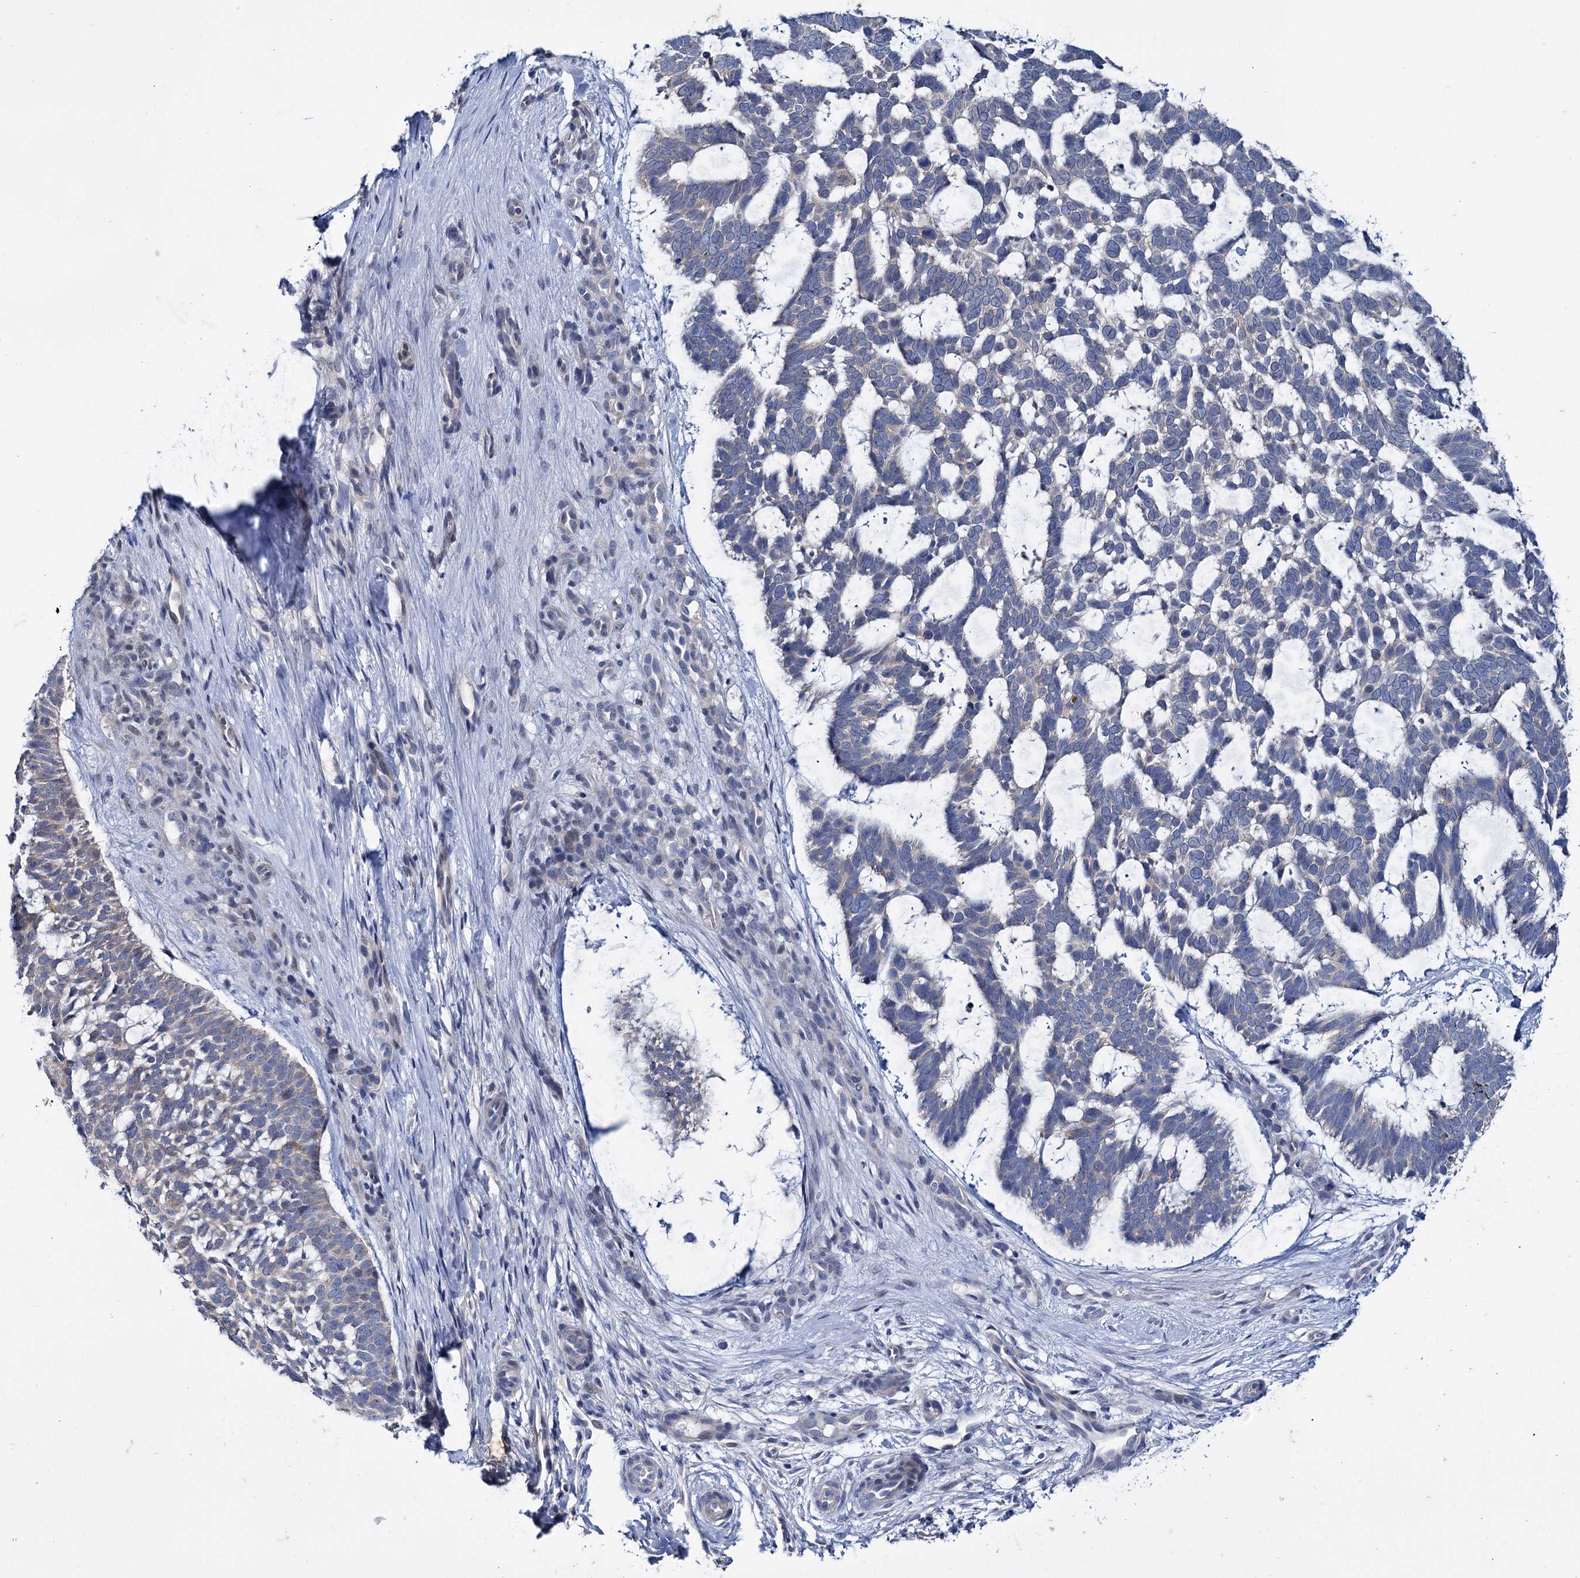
{"staining": {"intensity": "negative", "quantity": "none", "location": "none"}, "tissue": "skin cancer", "cell_type": "Tumor cells", "image_type": "cancer", "snomed": [{"axis": "morphology", "description": "Basal cell carcinoma"}, {"axis": "topography", "description": "Skin"}], "caption": "This is an immunohistochemistry (IHC) micrograph of skin cancer. There is no positivity in tumor cells.", "gene": "MID1IP1", "patient": {"sex": "male", "age": 88}}